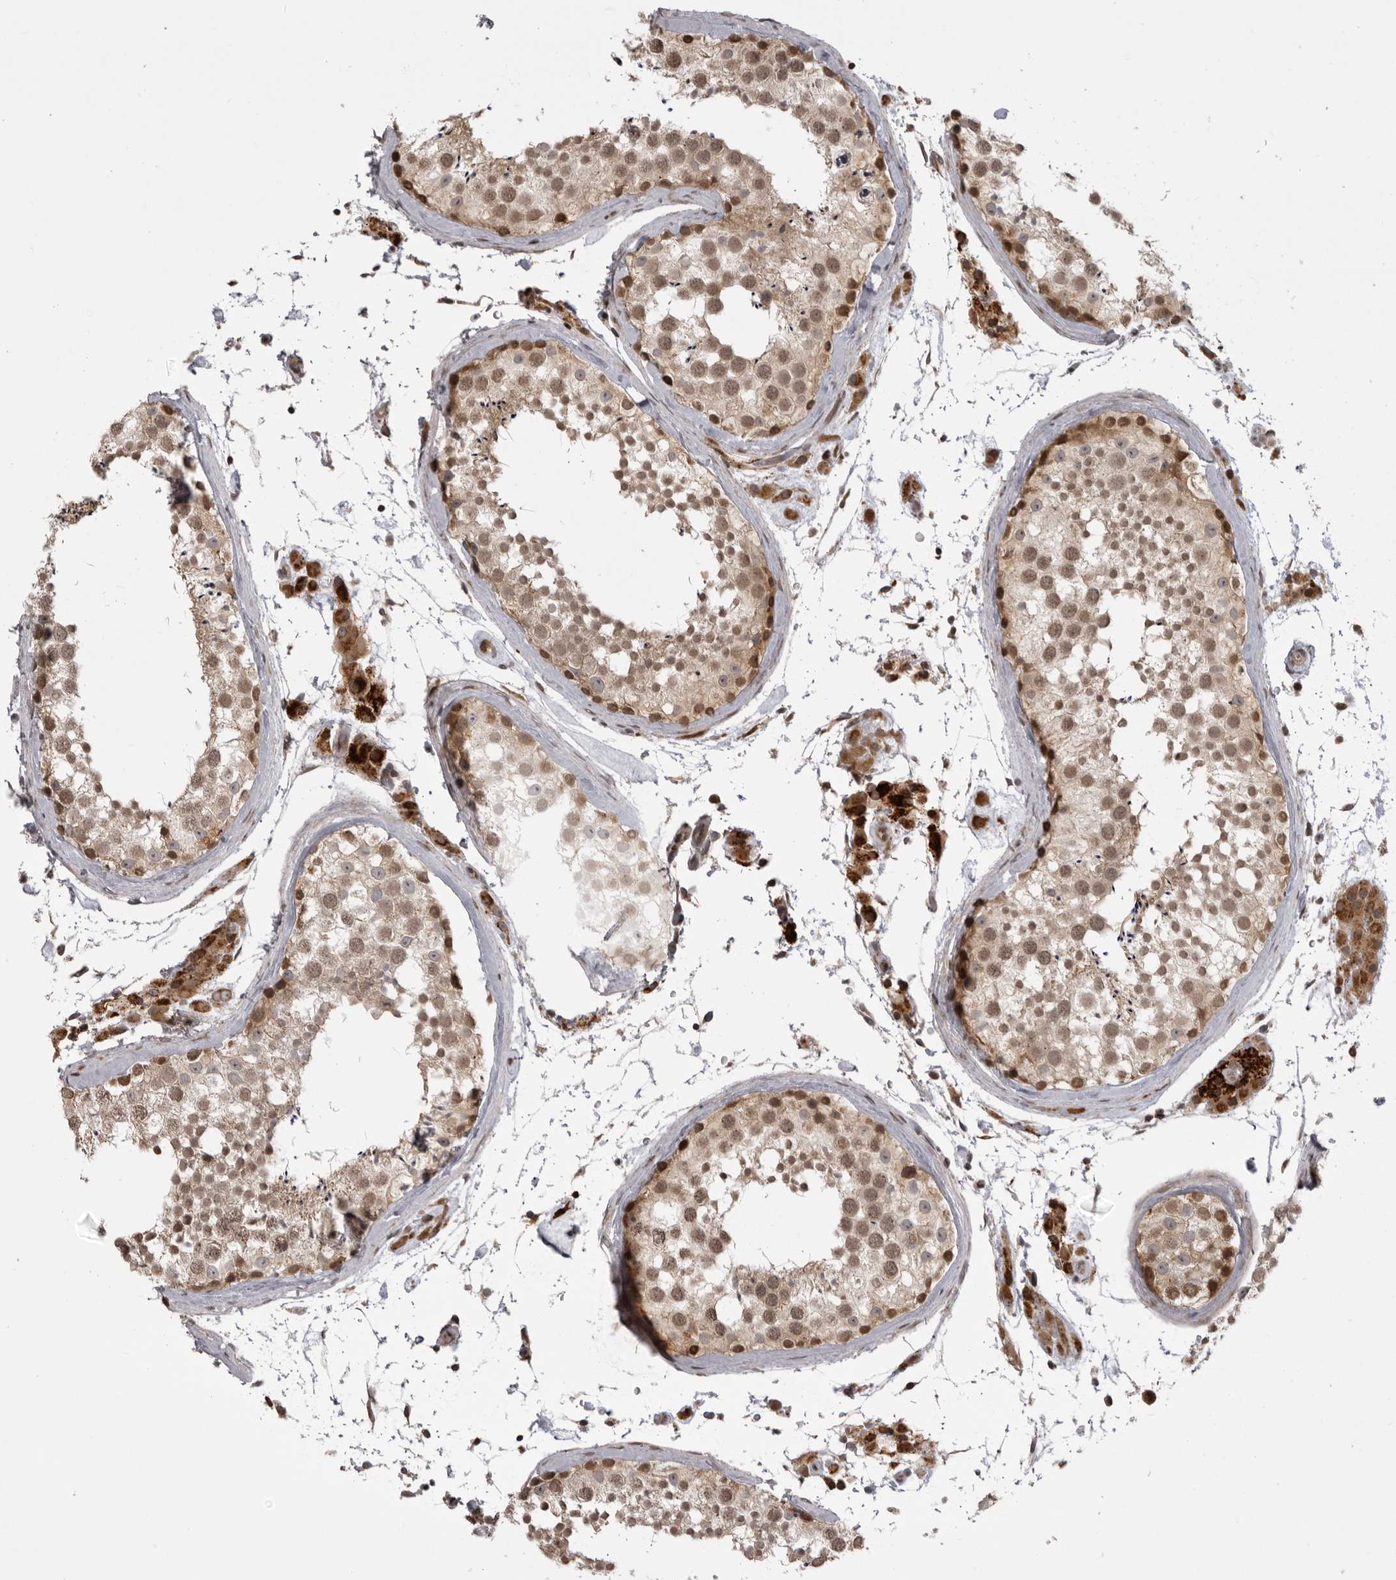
{"staining": {"intensity": "moderate", "quantity": ">75%", "location": "cytoplasmic/membranous,nuclear"}, "tissue": "testis", "cell_type": "Cells in seminiferous ducts", "image_type": "normal", "snomed": [{"axis": "morphology", "description": "Normal tissue, NOS"}, {"axis": "topography", "description": "Testis"}], "caption": "Protein staining of unremarkable testis shows moderate cytoplasmic/membranous,nuclear staining in approximately >75% of cells in seminiferous ducts.", "gene": "C1orf109", "patient": {"sex": "male", "age": 46}}